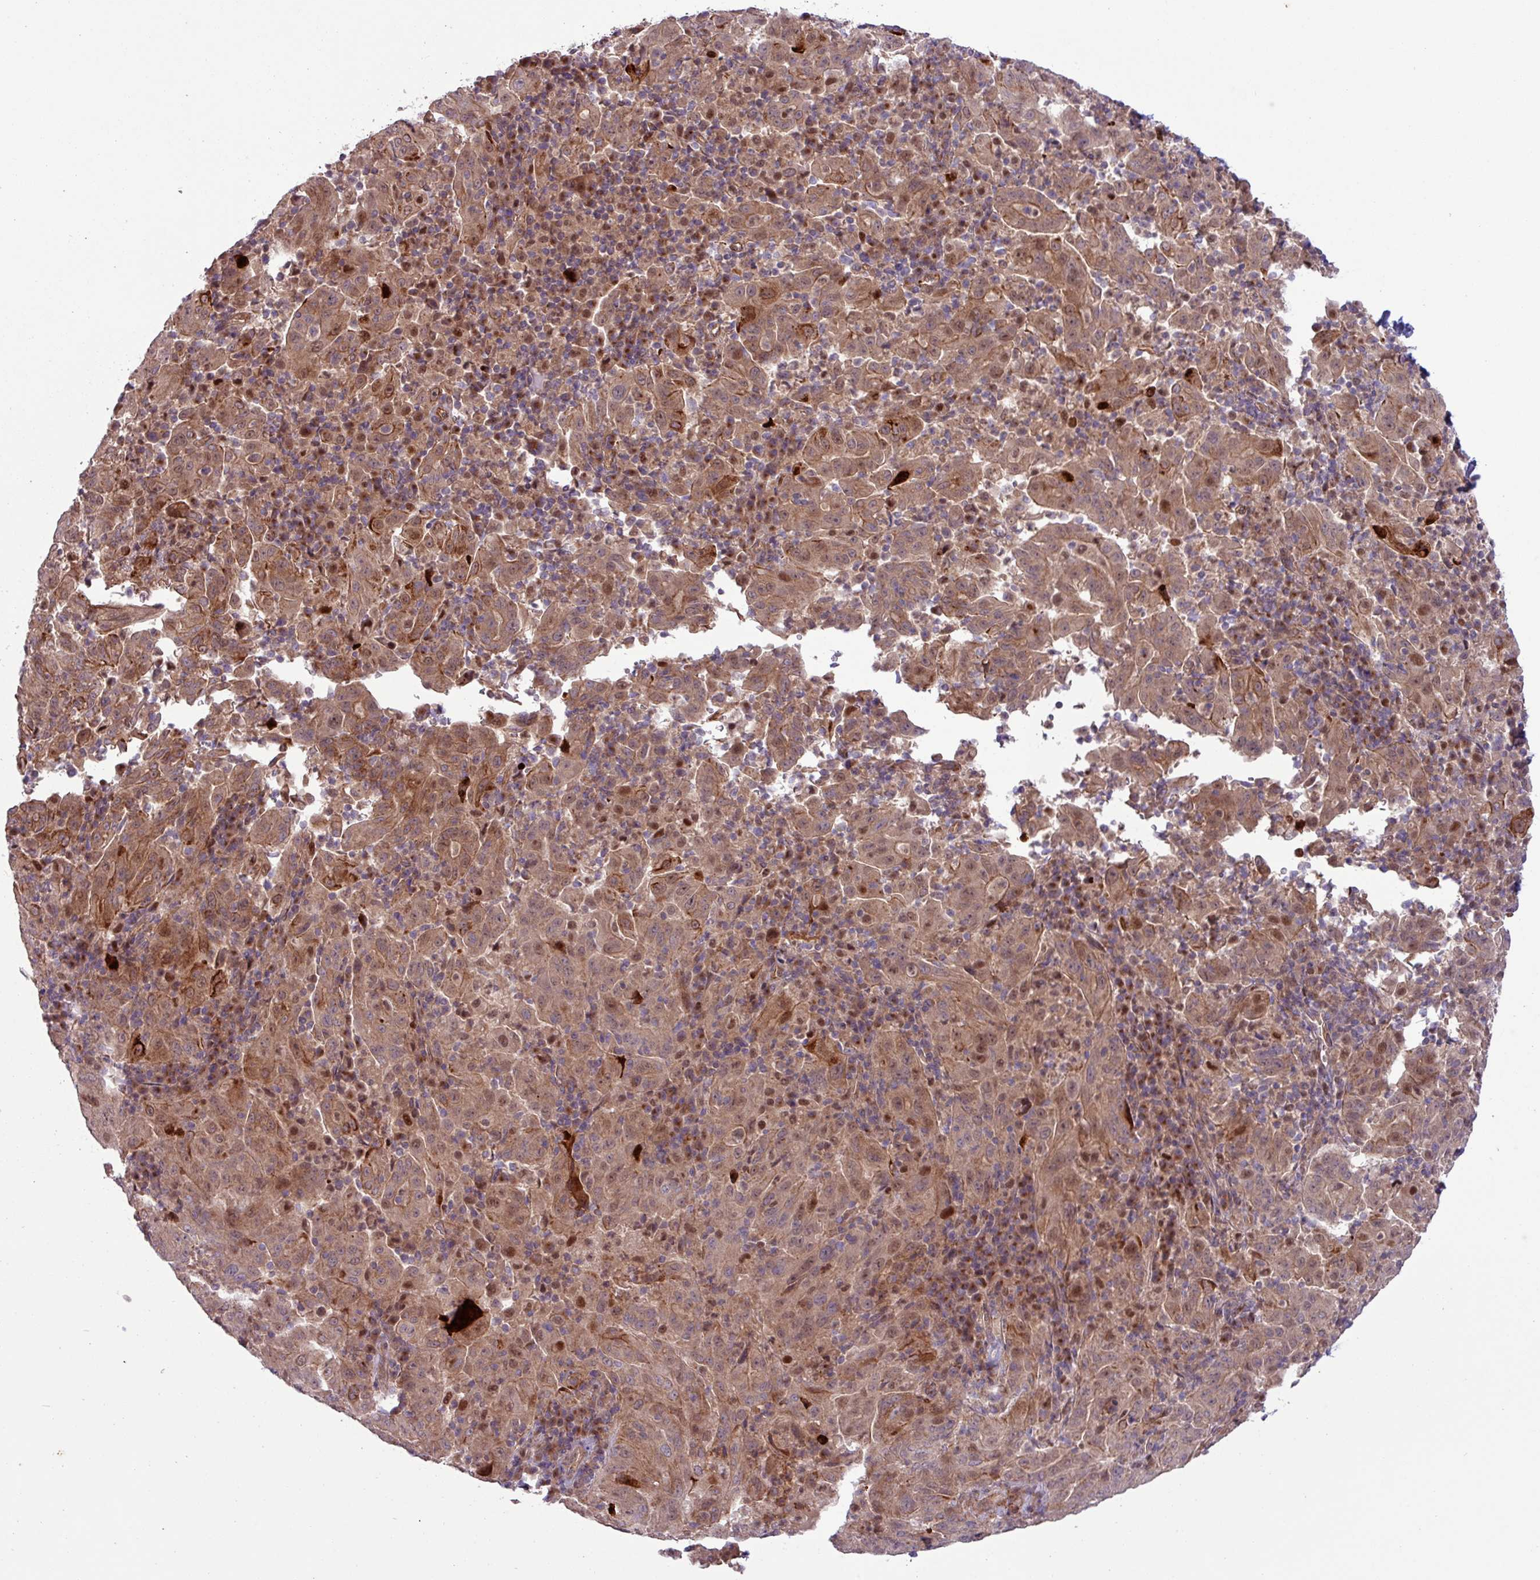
{"staining": {"intensity": "moderate", "quantity": ">75%", "location": "cytoplasmic/membranous,nuclear"}, "tissue": "pancreatic cancer", "cell_type": "Tumor cells", "image_type": "cancer", "snomed": [{"axis": "morphology", "description": "Adenocarcinoma, NOS"}, {"axis": "topography", "description": "Pancreas"}], "caption": "Protein positivity by immunohistochemistry (IHC) shows moderate cytoplasmic/membranous and nuclear staining in about >75% of tumor cells in pancreatic cancer. The protein is stained brown, and the nuclei are stained in blue (DAB IHC with brightfield microscopy, high magnification).", "gene": "CNTRL", "patient": {"sex": "male", "age": 63}}